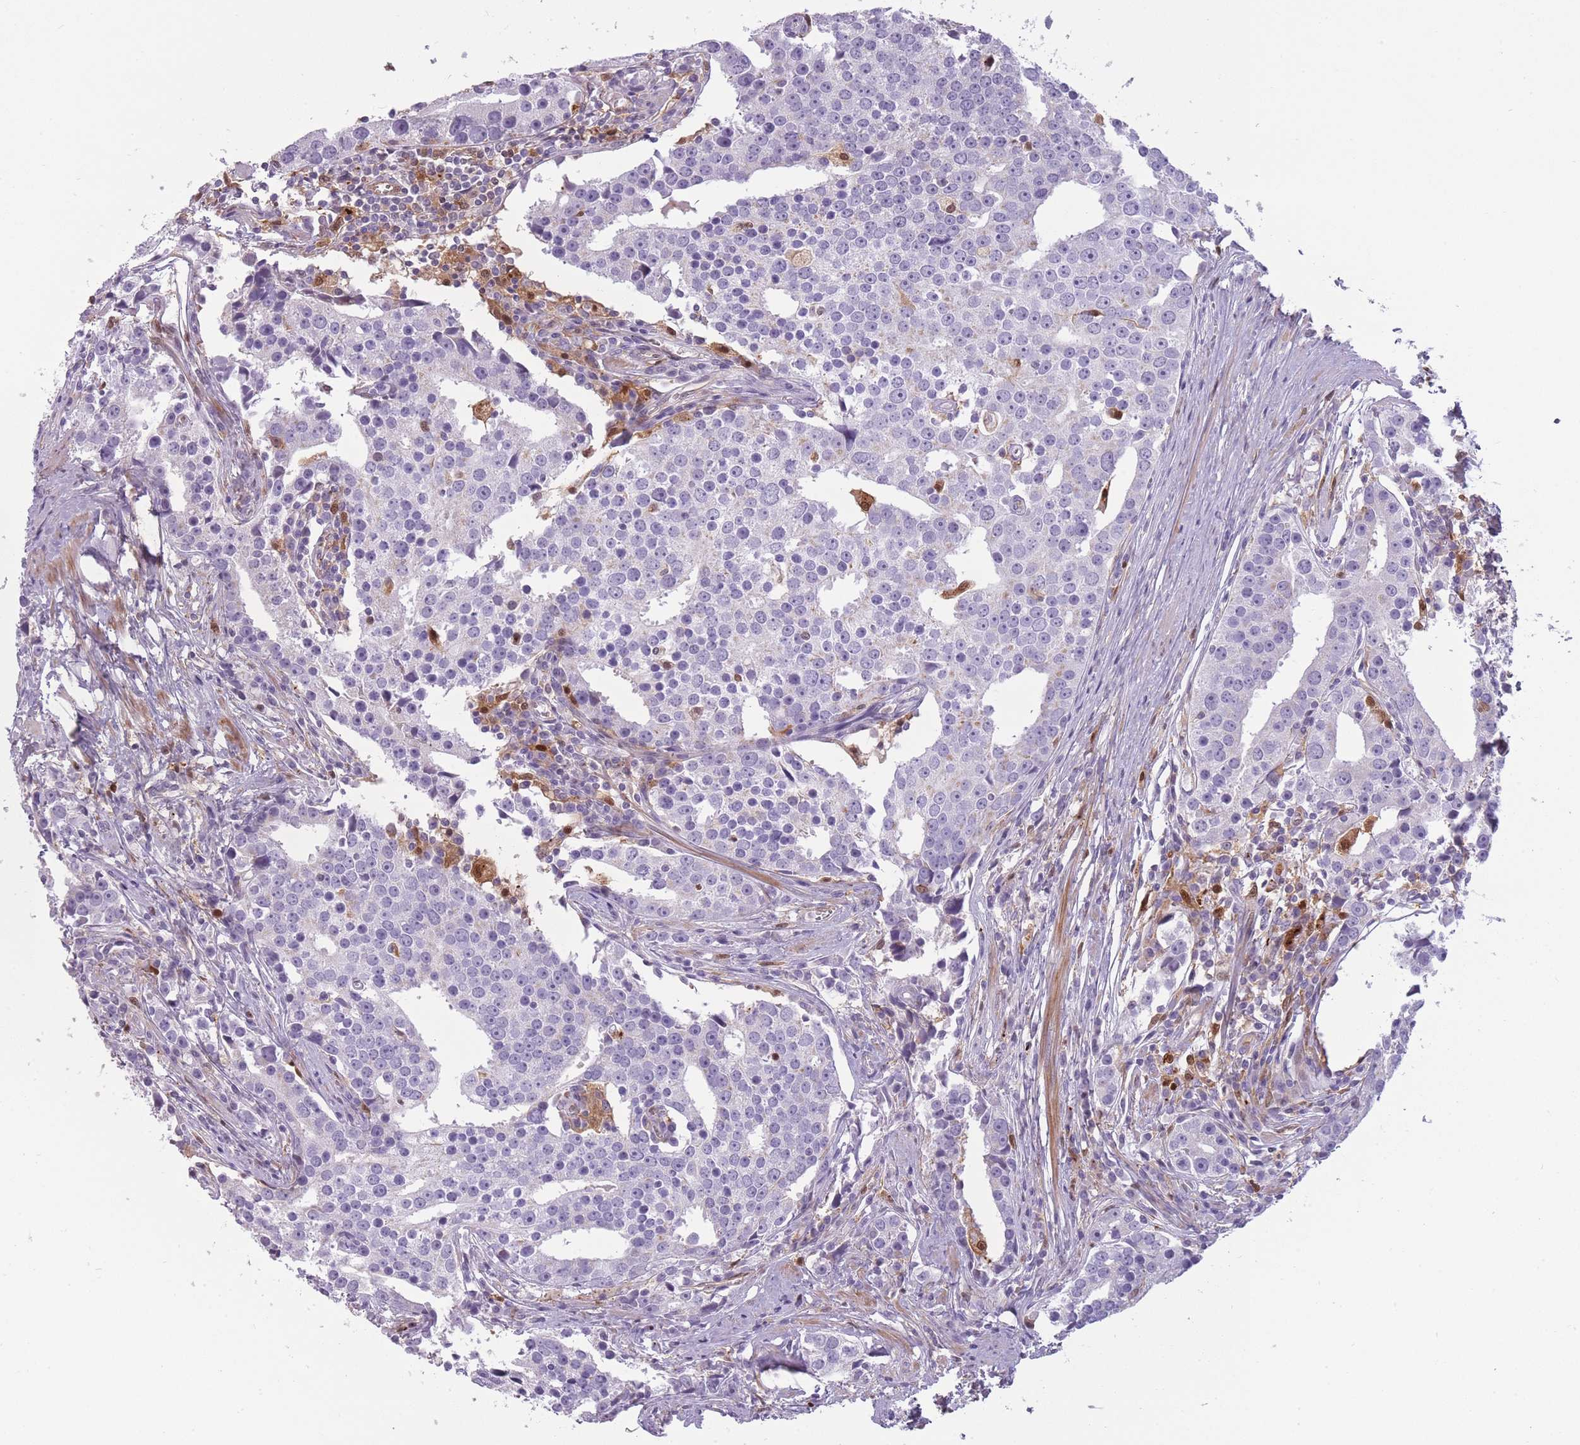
{"staining": {"intensity": "negative", "quantity": "none", "location": "none"}, "tissue": "prostate cancer", "cell_type": "Tumor cells", "image_type": "cancer", "snomed": [{"axis": "morphology", "description": "Adenocarcinoma, High grade"}, {"axis": "topography", "description": "Prostate"}], "caption": "This is an IHC histopathology image of human prostate cancer. There is no staining in tumor cells.", "gene": "LGALS9", "patient": {"sex": "male", "age": 71}}